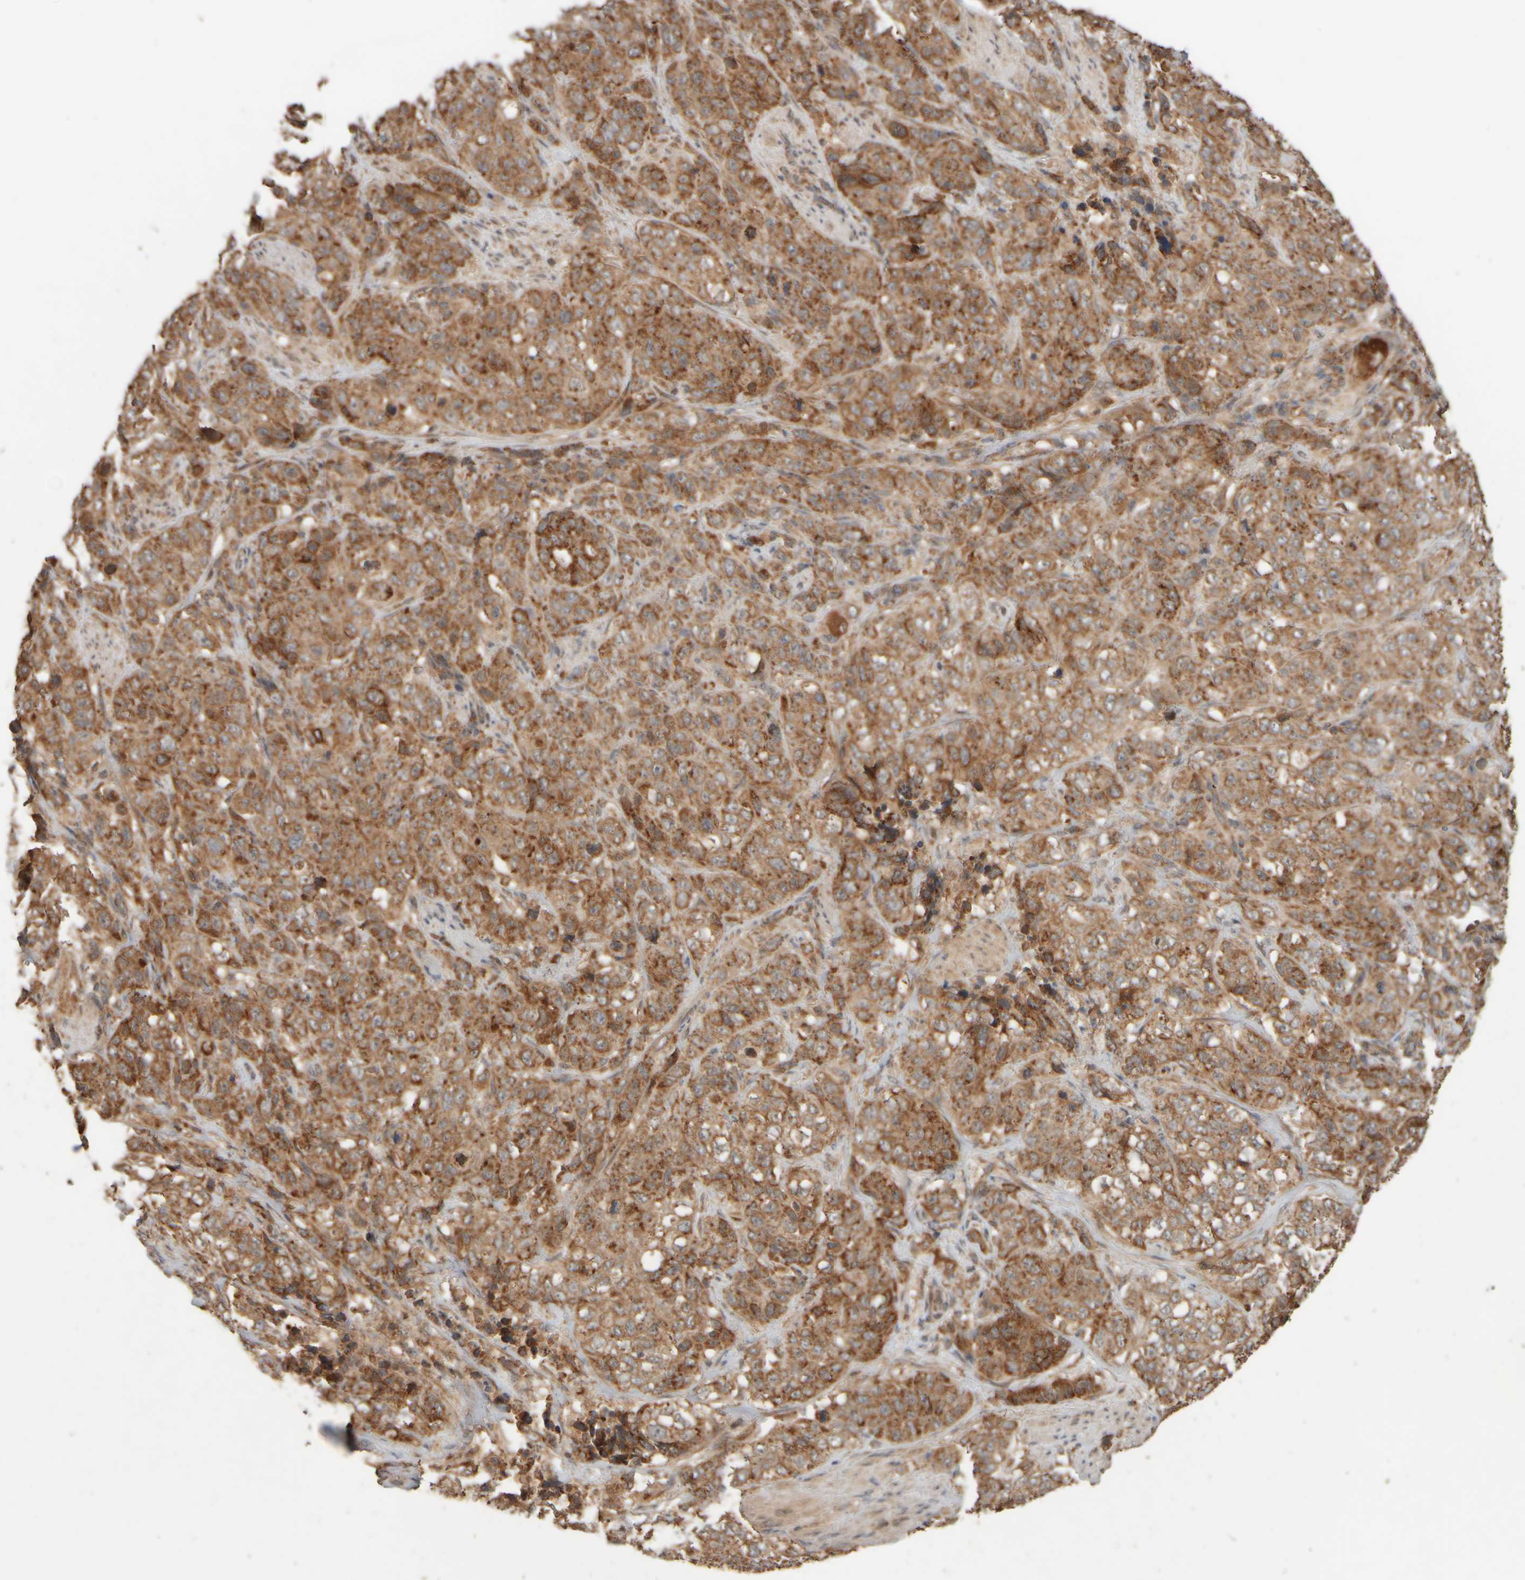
{"staining": {"intensity": "moderate", "quantity": ">75%", "location": "cytoplasmic/membranous"}, "tissue": "stomach cancer", "cell_type": "Tumor cells", "image_type": "cancer", "snomed": [{"axis": "morphology", "description": "Adenocarcinoma, NOS"}, {"axis": "topography", "description": "Stomach"}], "caption": "Tumor cells demonstrate medium levels of moderate cytoplasmic/membranous staining in about >75% of cells in stomach cancer (adenocarcinoma). Immunohistochemistry stains the protein of interest in brown and the nuclei are stained blue.", "gene": "EIF2B3", "patient": {"sex": "male", "age": 48}}